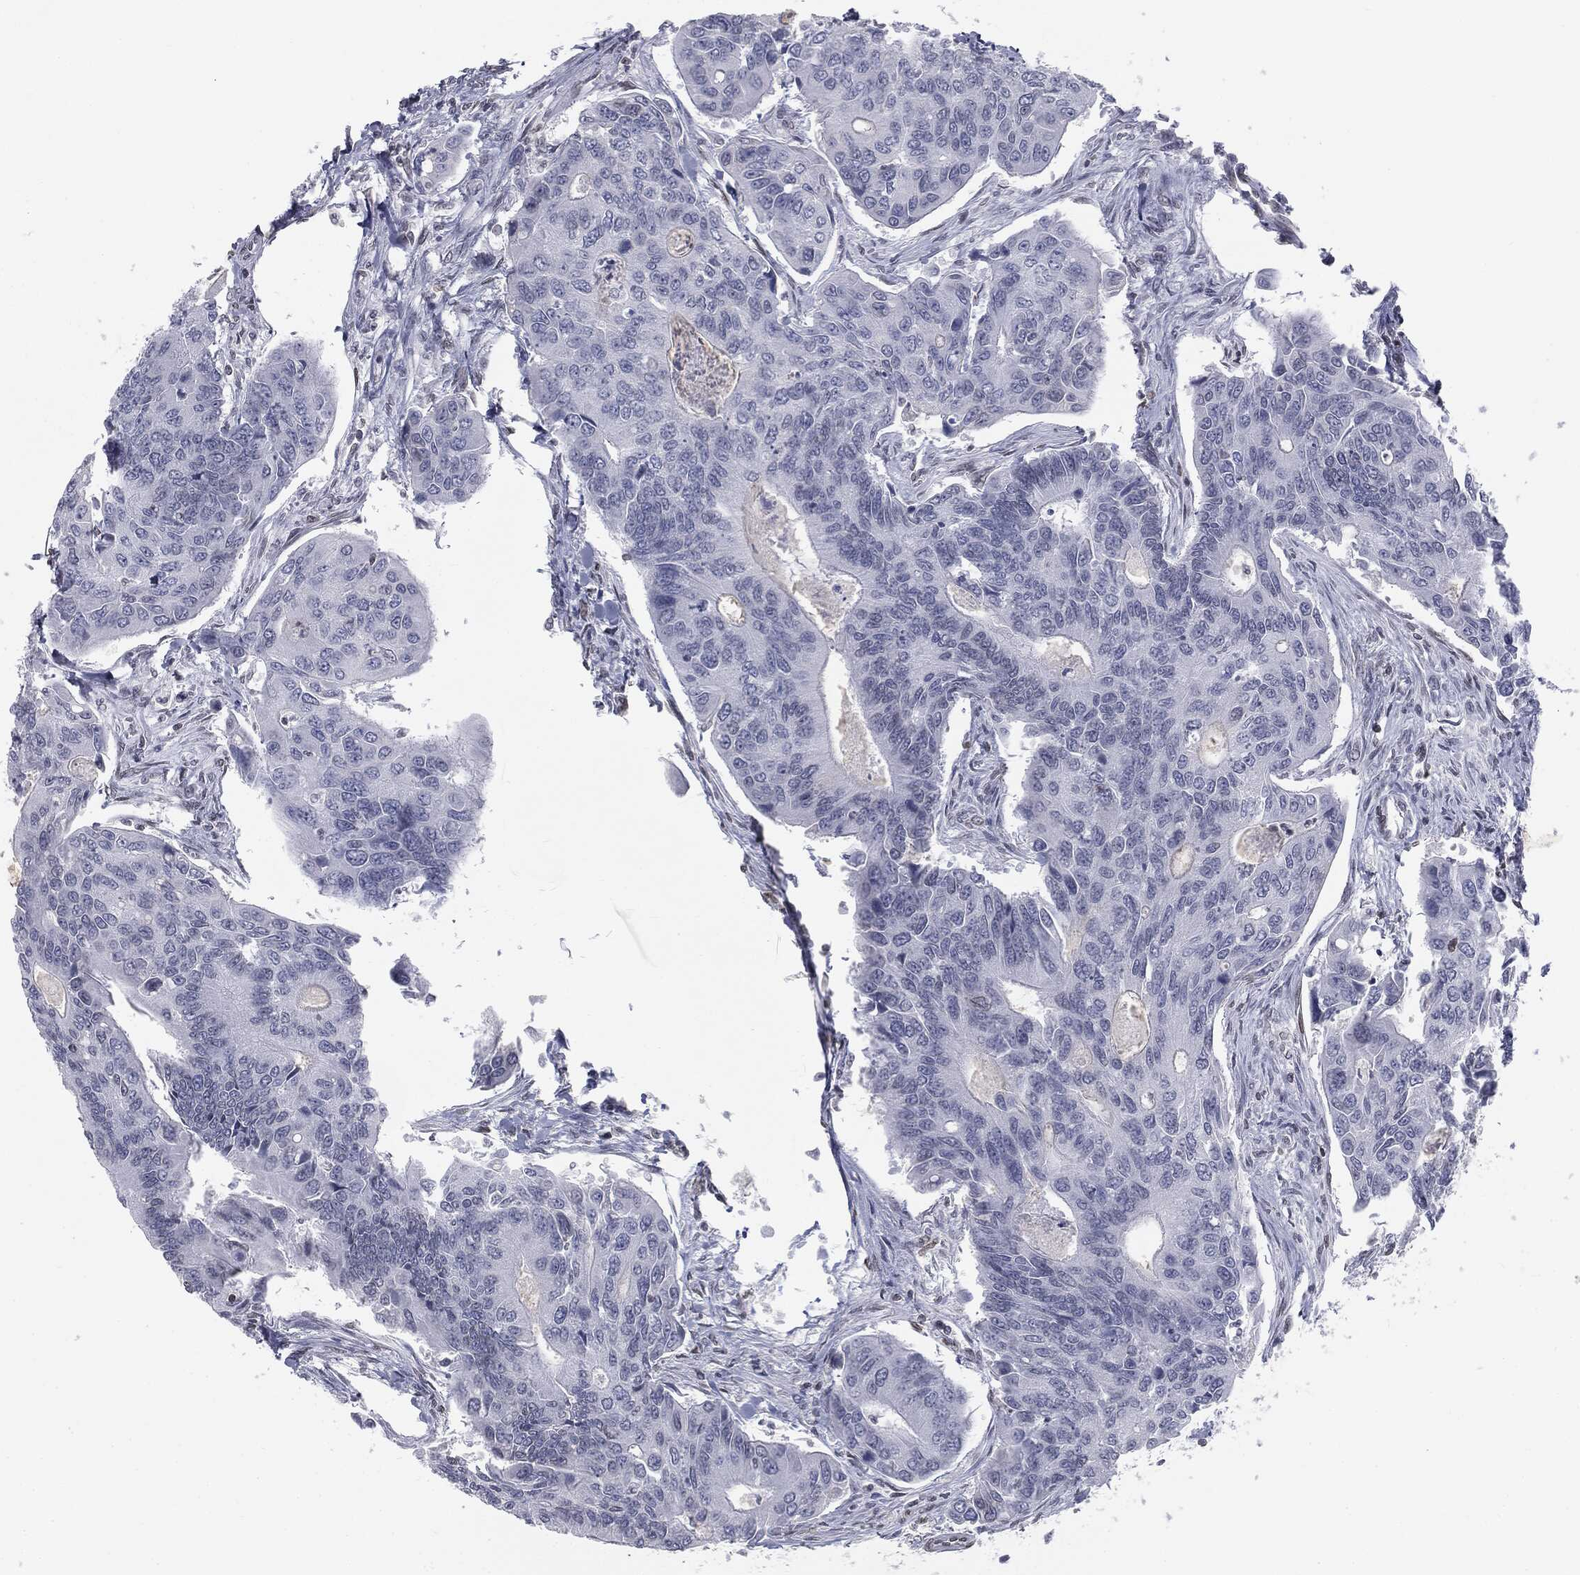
{"staining": {"intensity": "negative", "quantity": "none", "location": "none"}, "tissue": "colorectal cancer", "cell_type": "Tumor cells", "image_type": "cancer", "snomed": [{"axis": "morphology", "description": "Adenocarcinoma, NOS"}, {"axis": "topography", "description": "Colon"}], "caption": "The immunohistochemistry (IHC) histopathology image has no significant positivity in tumor cells of colorectal adenocarcinoma tissue. (DAB immunohistochemistry with hematoxylin counter stain).", "gene": "ALDOB", "patient": {"sex": "female", "age": 67}}